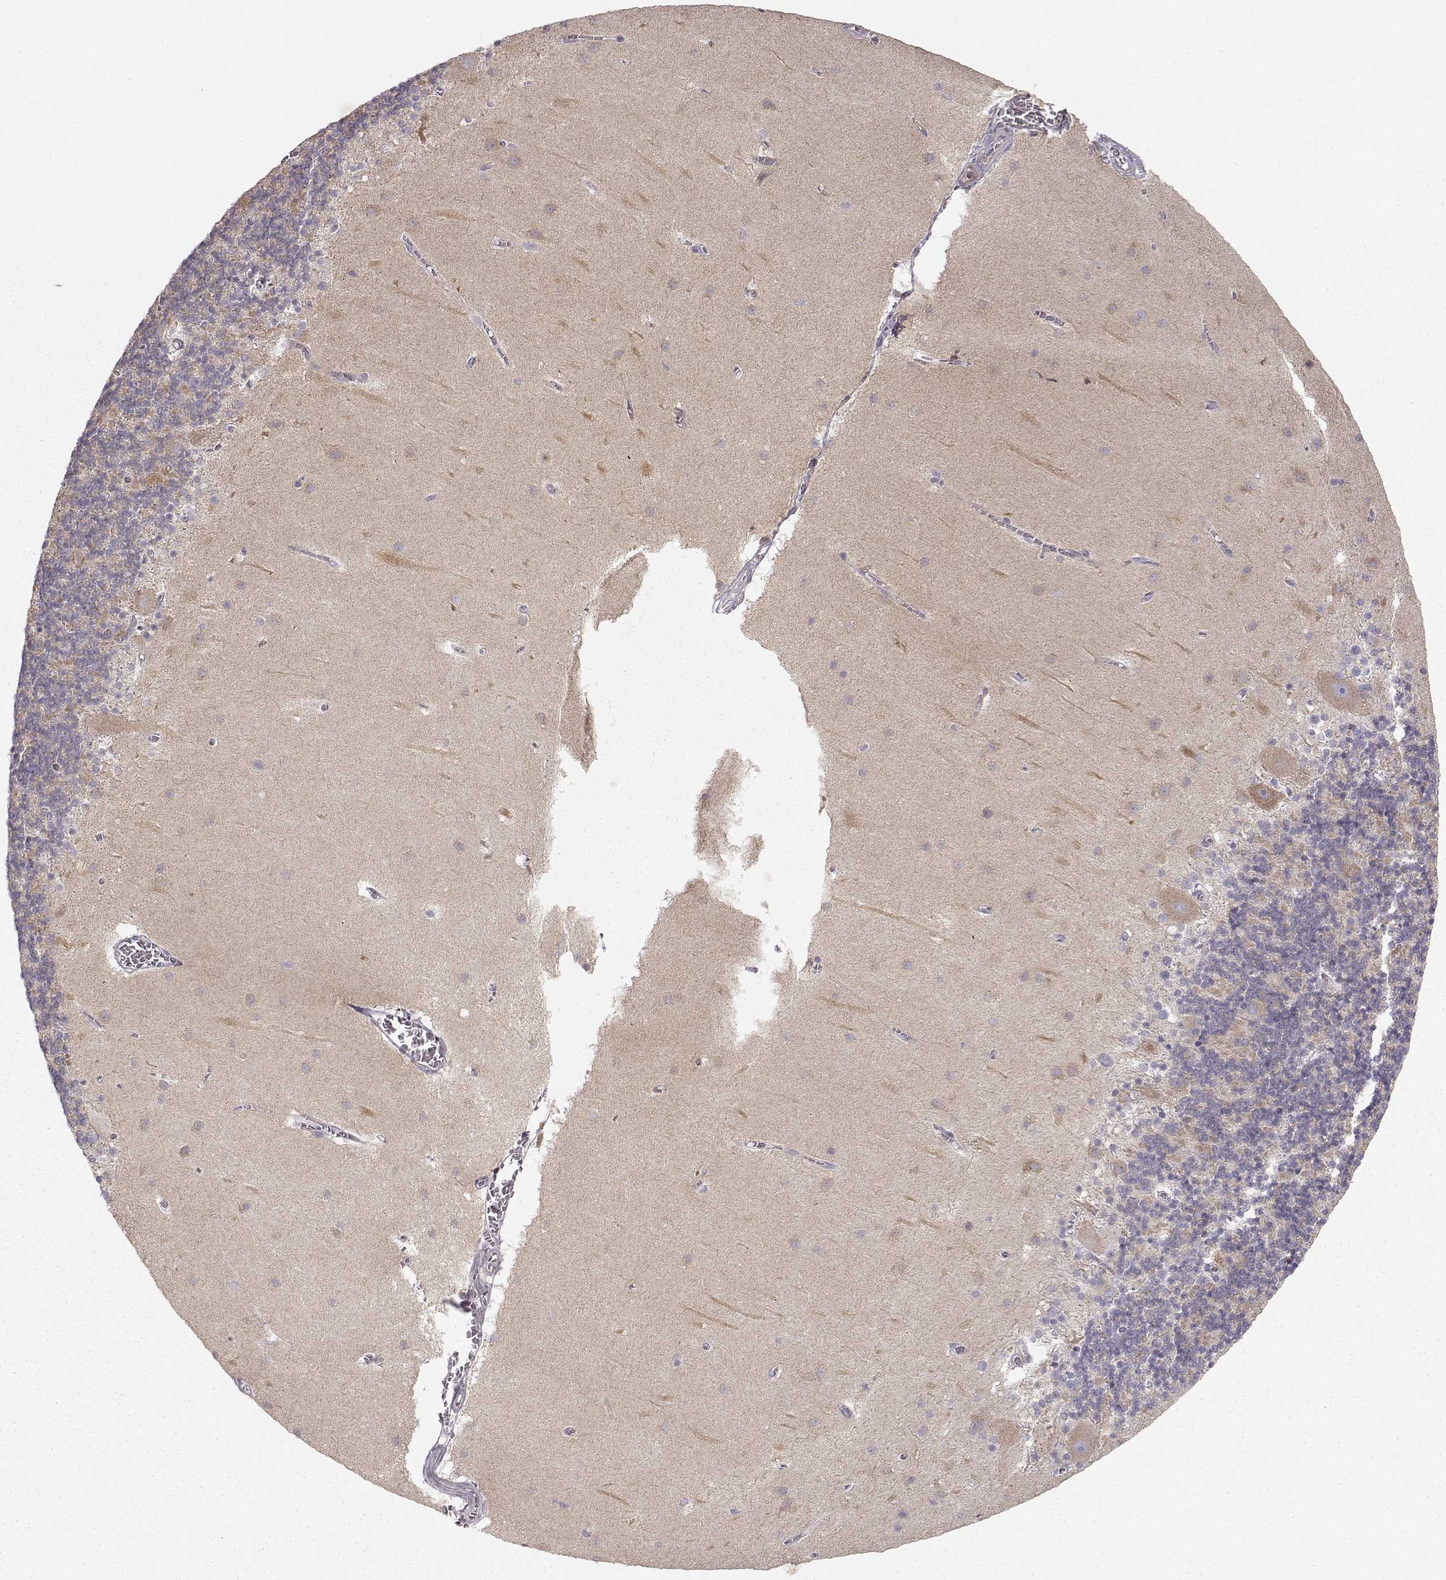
{"staining": {"intensity": "weak", "quantity": ">75%", "location": "cytoplasmic/membranous"}, "tissue": "cerebellum", "cell_type": "Cells in granular layer", "image_type": "normal", "snomed": [{"axis": "morphology", "description": "Normal tissue, NOS"}, {"axis": "topography", "description": "Cerebellum"}], "caption": "Immunohistochemical staining of benign cerebellum exhibits >75% levels of weak cytoplasmic/membranous protein expression in about >75% of cells in granular layer. (IHC, brightfield microscopy, high magnification).", "gene": "ARHGAP8", "patient": {"sex": "male", "age": 70}}